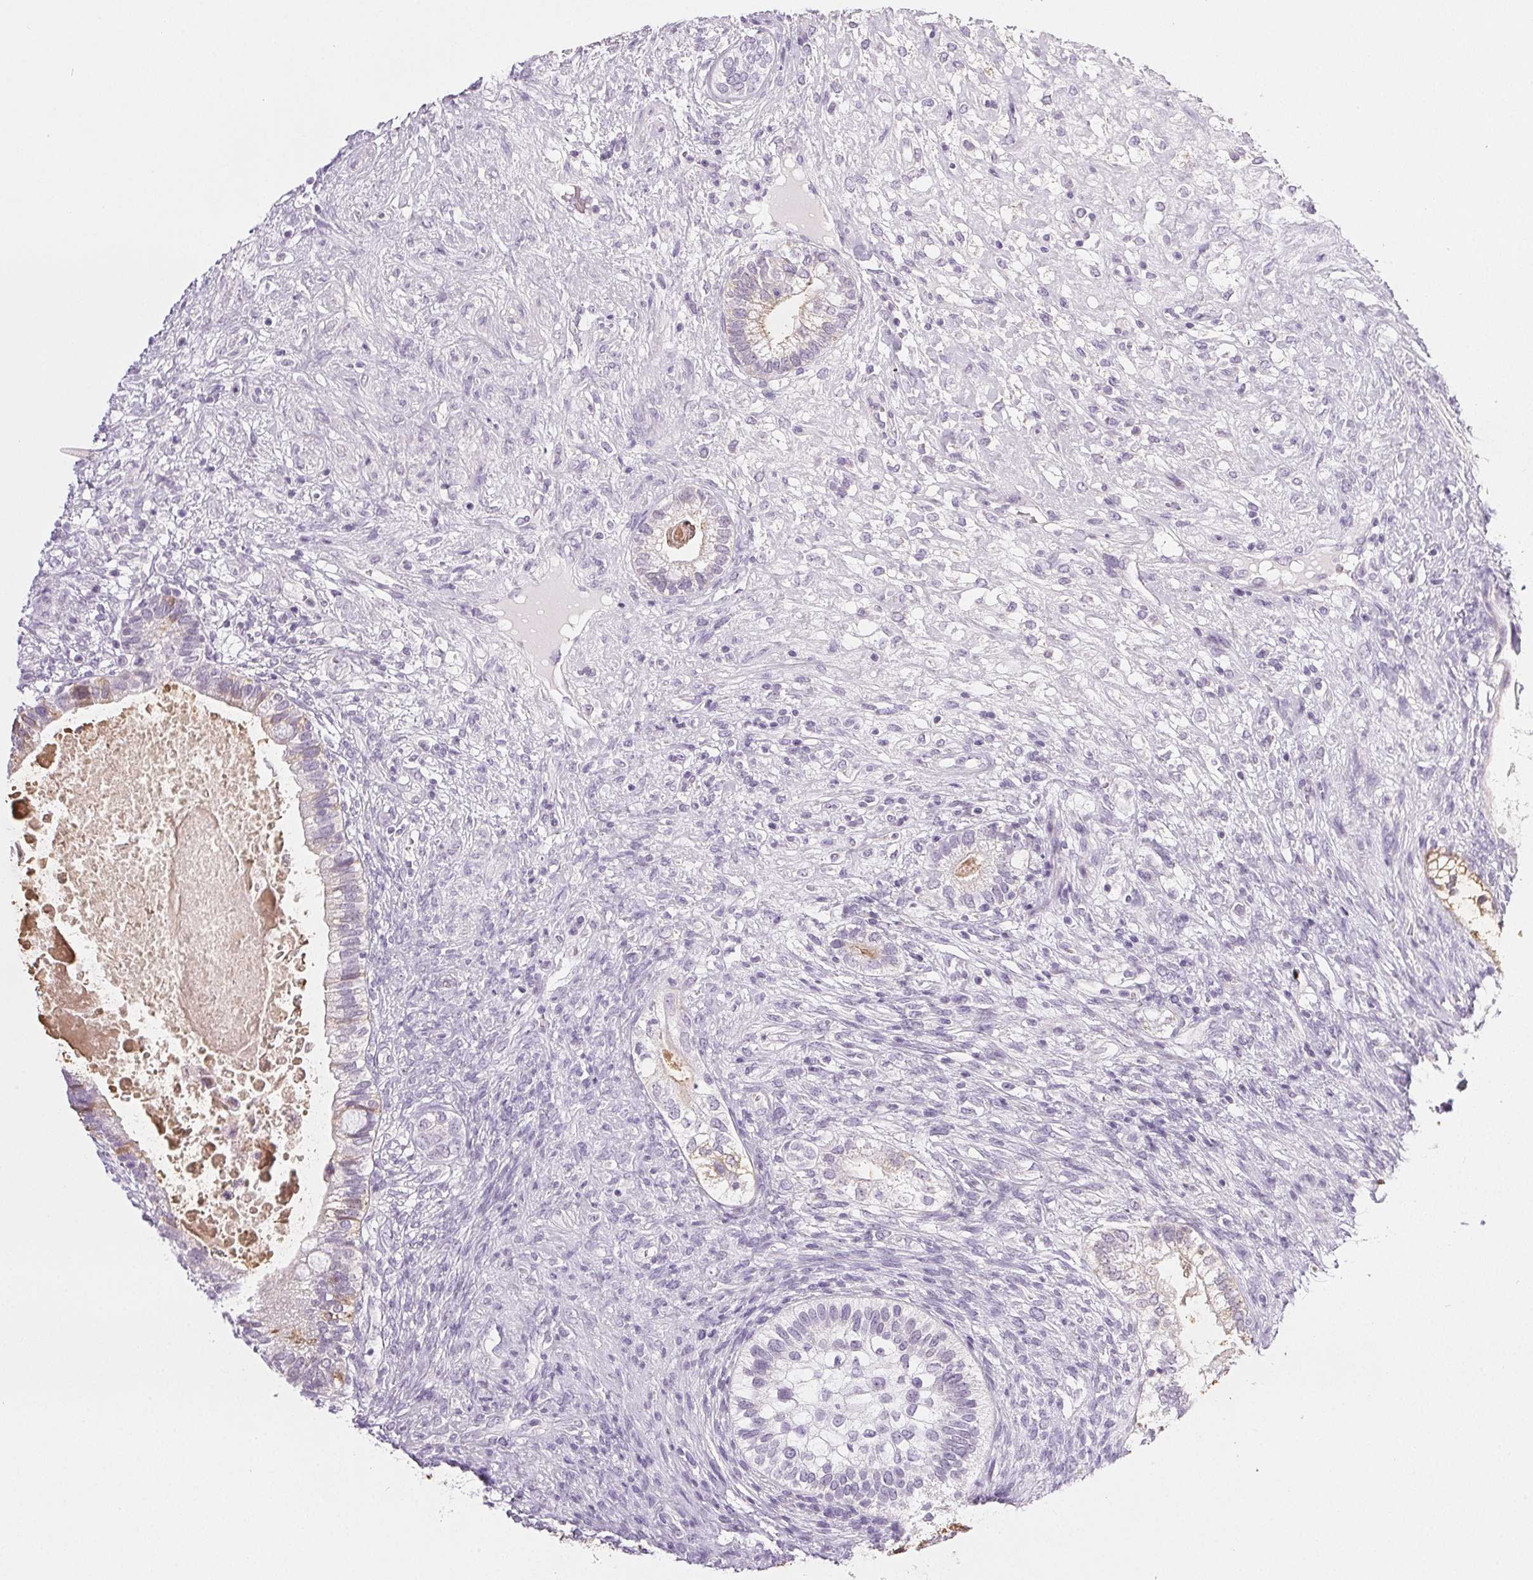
{"staining": {"intensity": "negative", "quantity": "none", "location": "none"}, "tissue": "testis cancer", "cell_type": "Tumor cells", "image_type": "cancer", "snomed": [{"axis": "morphology", "description": "Seminoma, NOS"}, {"axis": "morphology", "description": "Carcinoma, Embryonal, NOS"}, {"axis": "topography", "description": "Testis"}], "caption": "This is an IHC histopathology image of testis seminoma. There is no staining in tumor cells.", "gene": "COL7A1", "patient": {"sex": "male", "age": 41}}